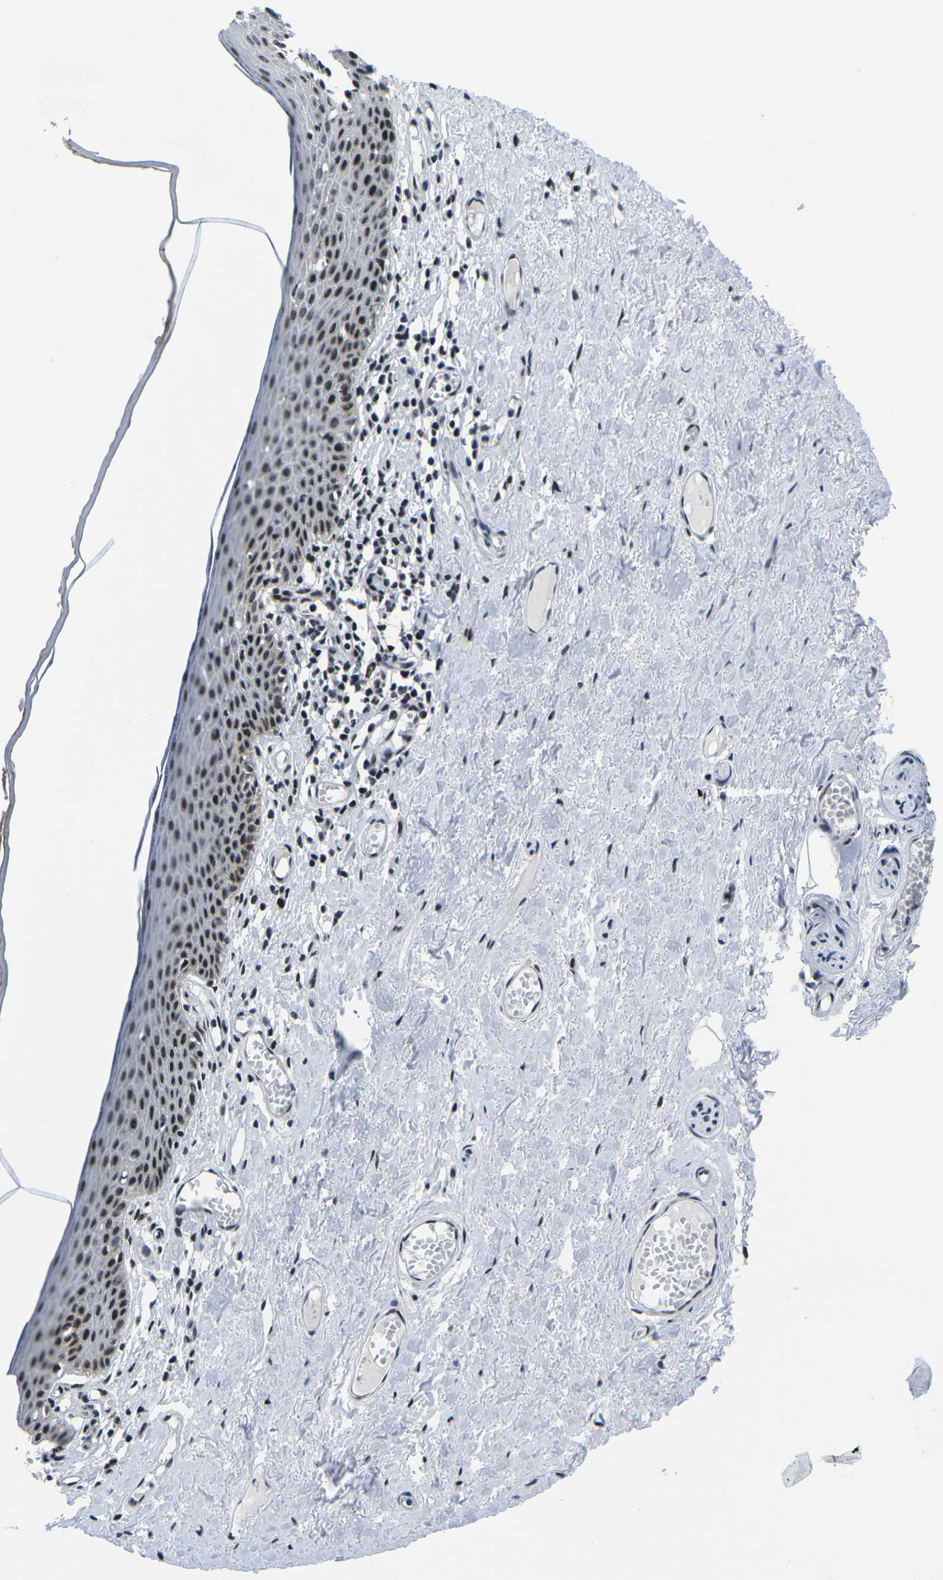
{"staining": {"intensity": "strong", "quantity": "25%-75%", "location": "nuclear"}, "tissue": "skin", "cell_type": "Epidermal cells", "image_type": "normal", "snomed": [{"axis": "morphology", "description": "Normal tissue, NOS"}, {"axis": "topography", "description": "Adipose tissue"}, {"axis": "topography", "description": "Vascular tissue"}, {"axis": "topography", "description": "Anal"}, {"axis": "topography", "description": "Peripheral nerve tissue"}], "caption": "This is a micrograph of immunohistochemistry staining of unremarkable skin, which shows strong expression in the nuclear of epidermal cells.", "gene": "CDC73", "patient": {"sex": "female", "age": 54}}